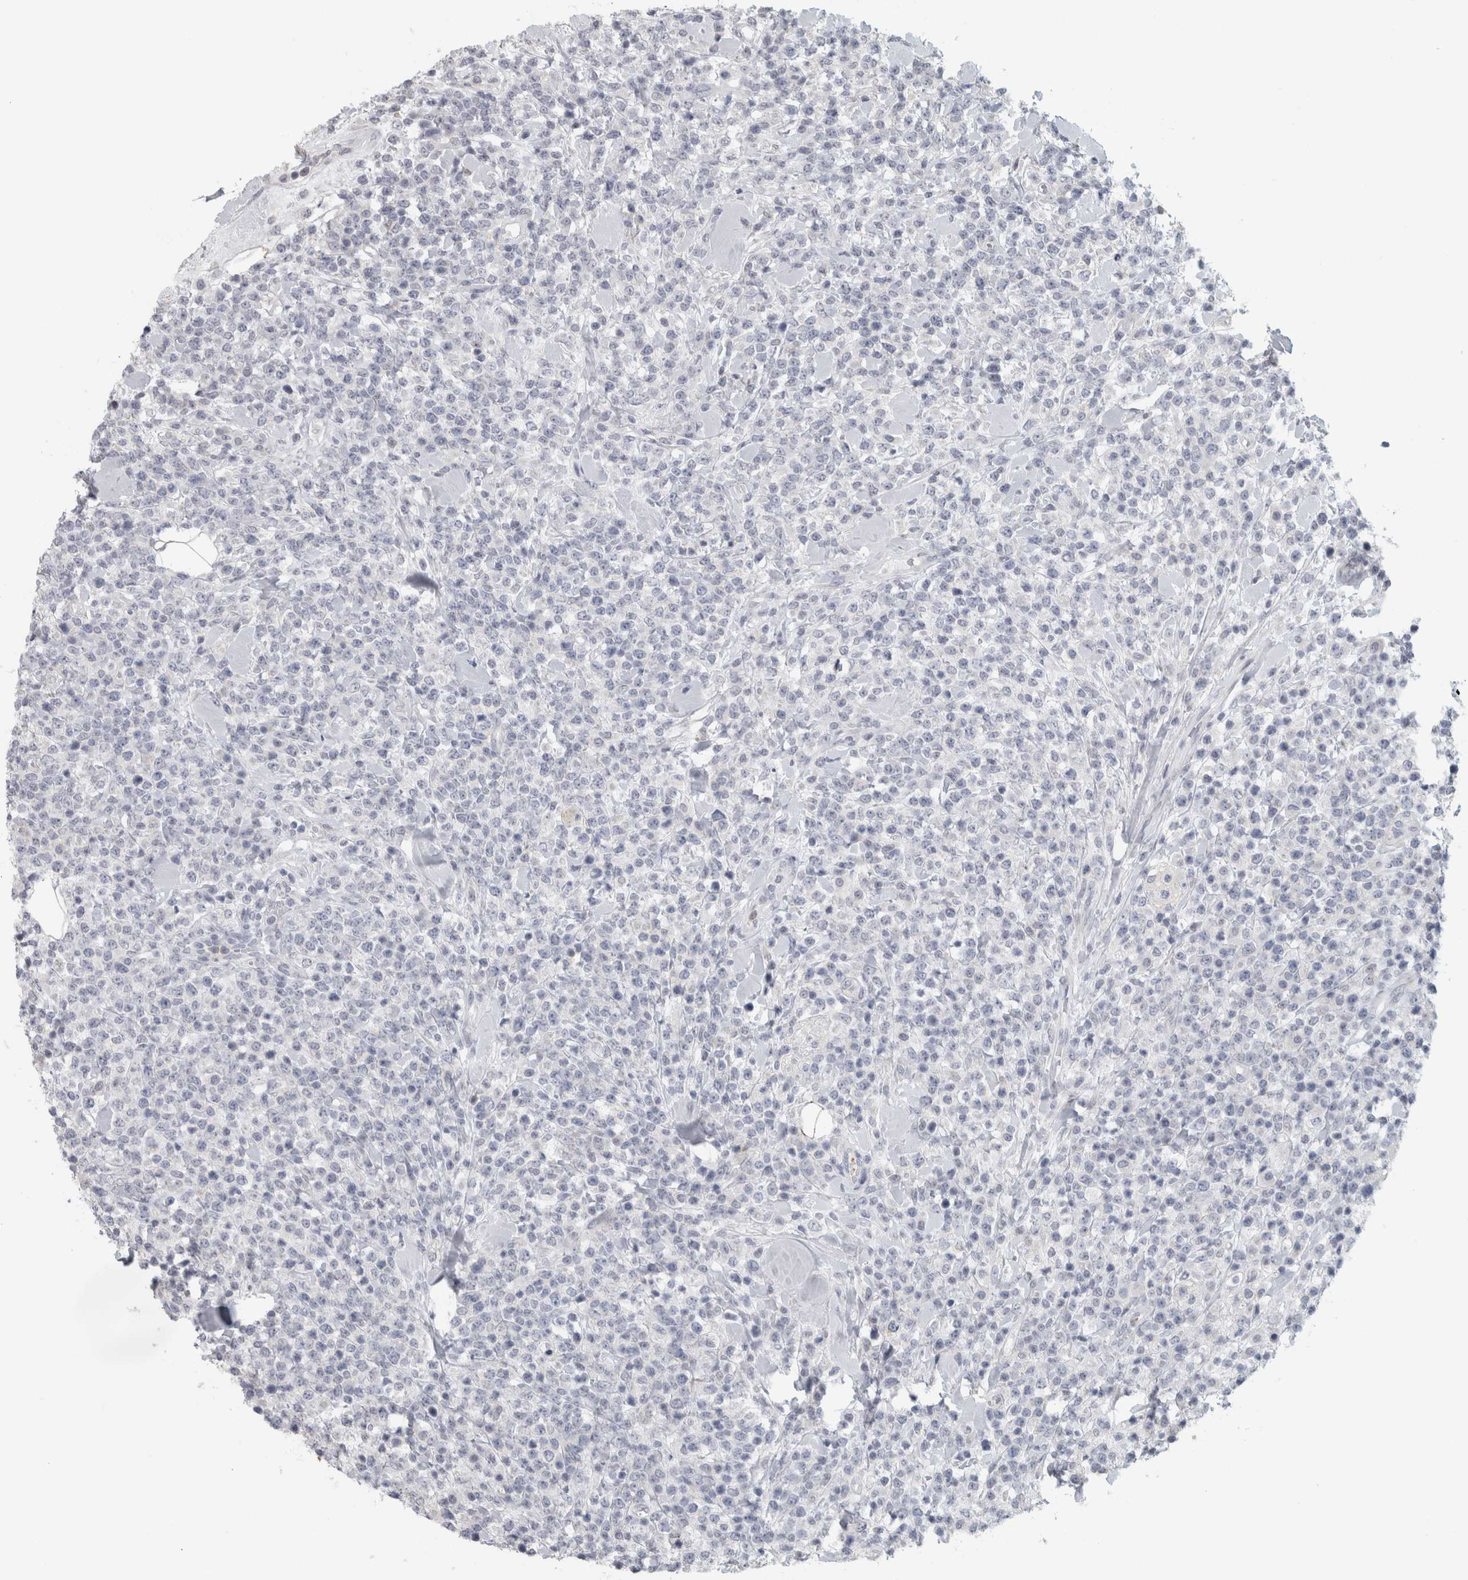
{"staining": {"intensity": "negative", "quantity": "none", "location": "none"}, "tissue": "lymphoma", "cell_type": "Tumor cells", "image_type": "cancer", "snomed": [{"axis": "morphology", "description": "Malignant lymphoma, non-Hodgkin's type, High grade"}, {"axis": "topography", "description": "Colon"}], "caption": "The micrograph displays no significant positivity in tumor cells of lymphoma. (DAB (3,3'-diaminobenzidine) IHC visualized using brightfield microscopy, high magnification).", "gene": "PTPRN2", "patient": {"sex": "female", "age": 53}}